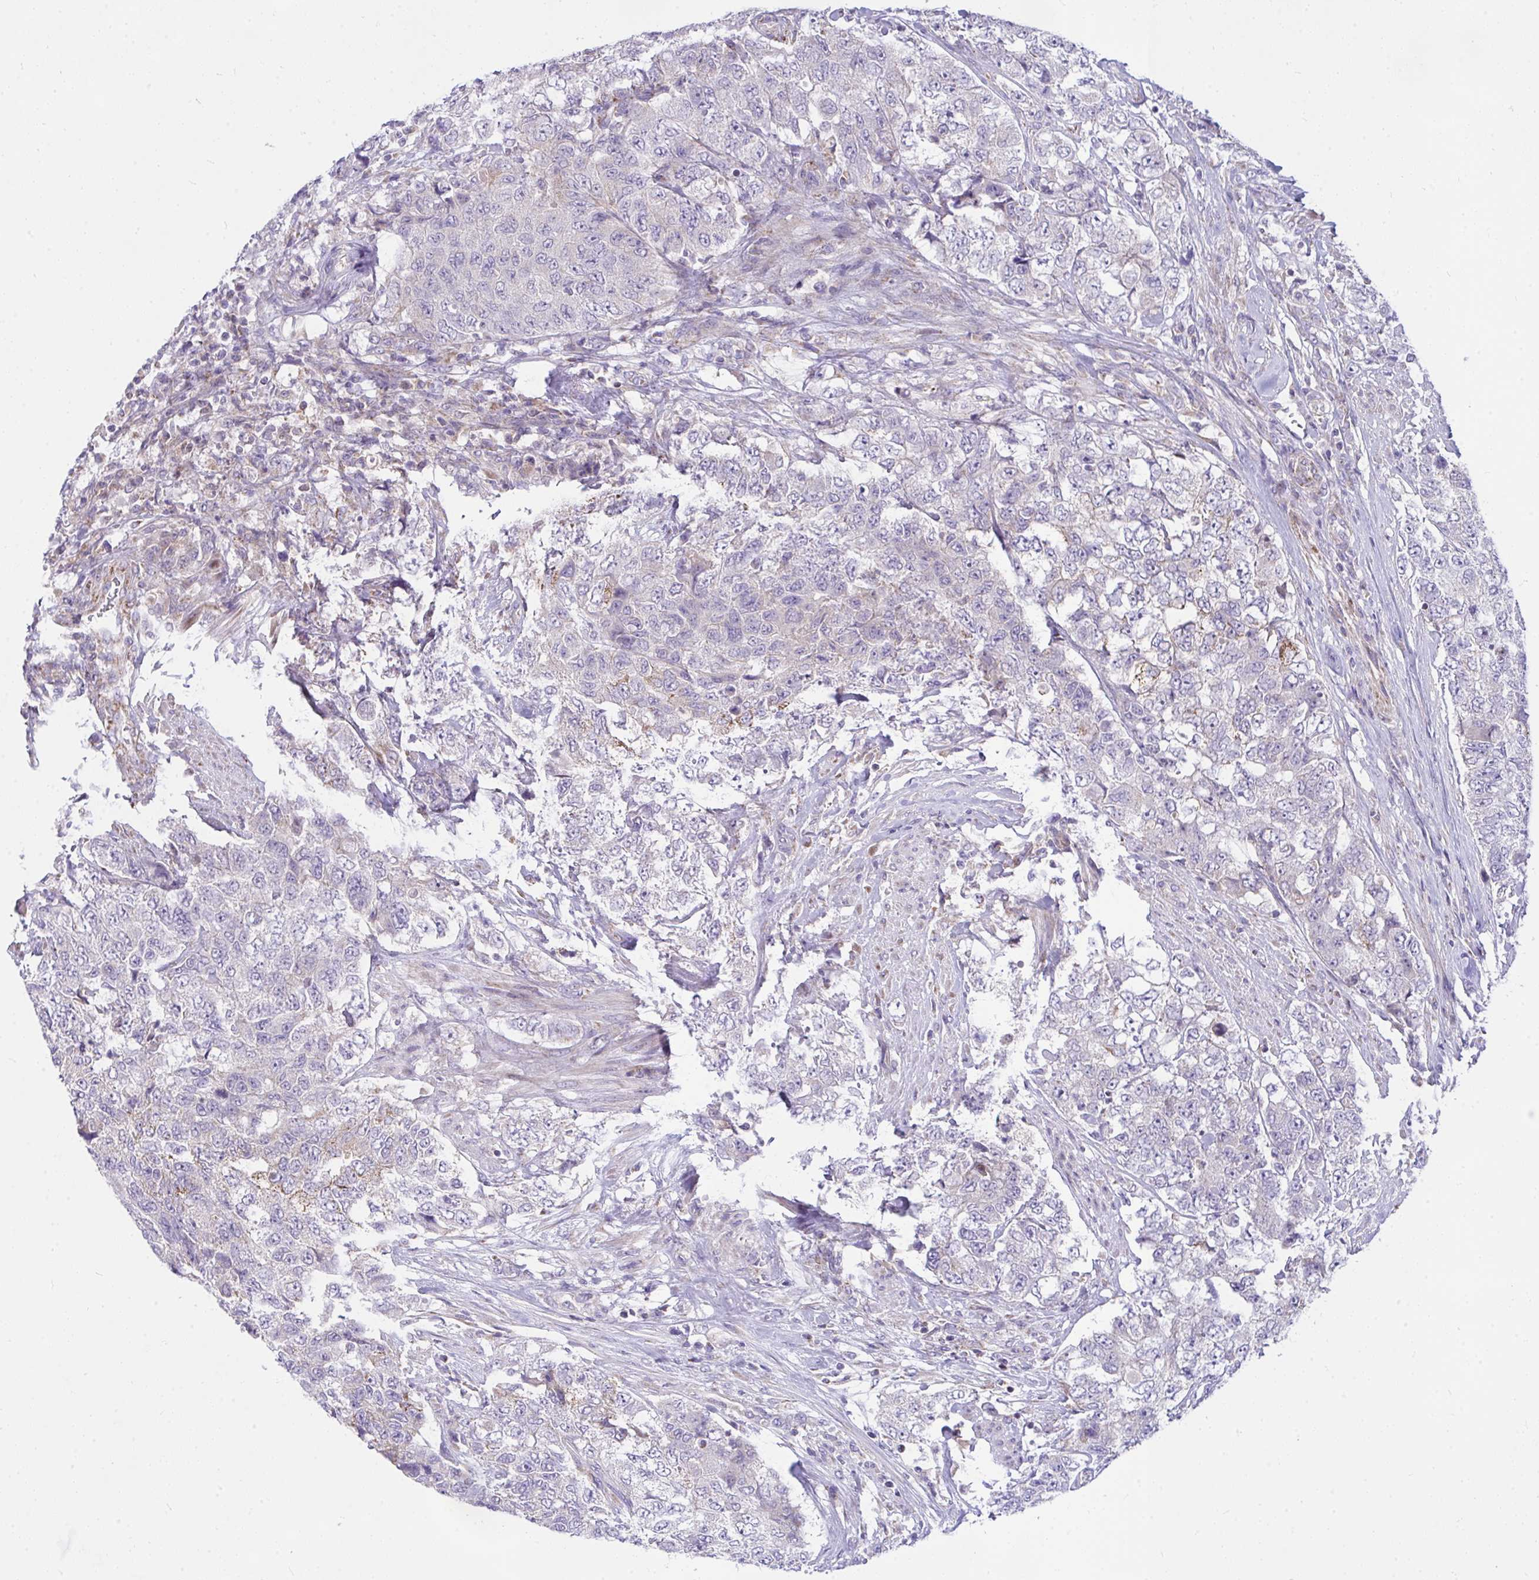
{"staining": {"intensity": "negative", "quantity": "none", "location": "none"}, "tissue": "urothelial cancer", "cell_type": "Tumor cells", "image_type": "cancer", "snomed": [{"axis": "morphology", "description": "Urothelial carcinoma, High grade"}, {"axis": "topography", "description": "Urinary bladder"}], "caption": "Tumor cells show no significant staining in urothelial cancer.", "gene": "CEP63", "patient": {"sex": "female", "age": 78}}